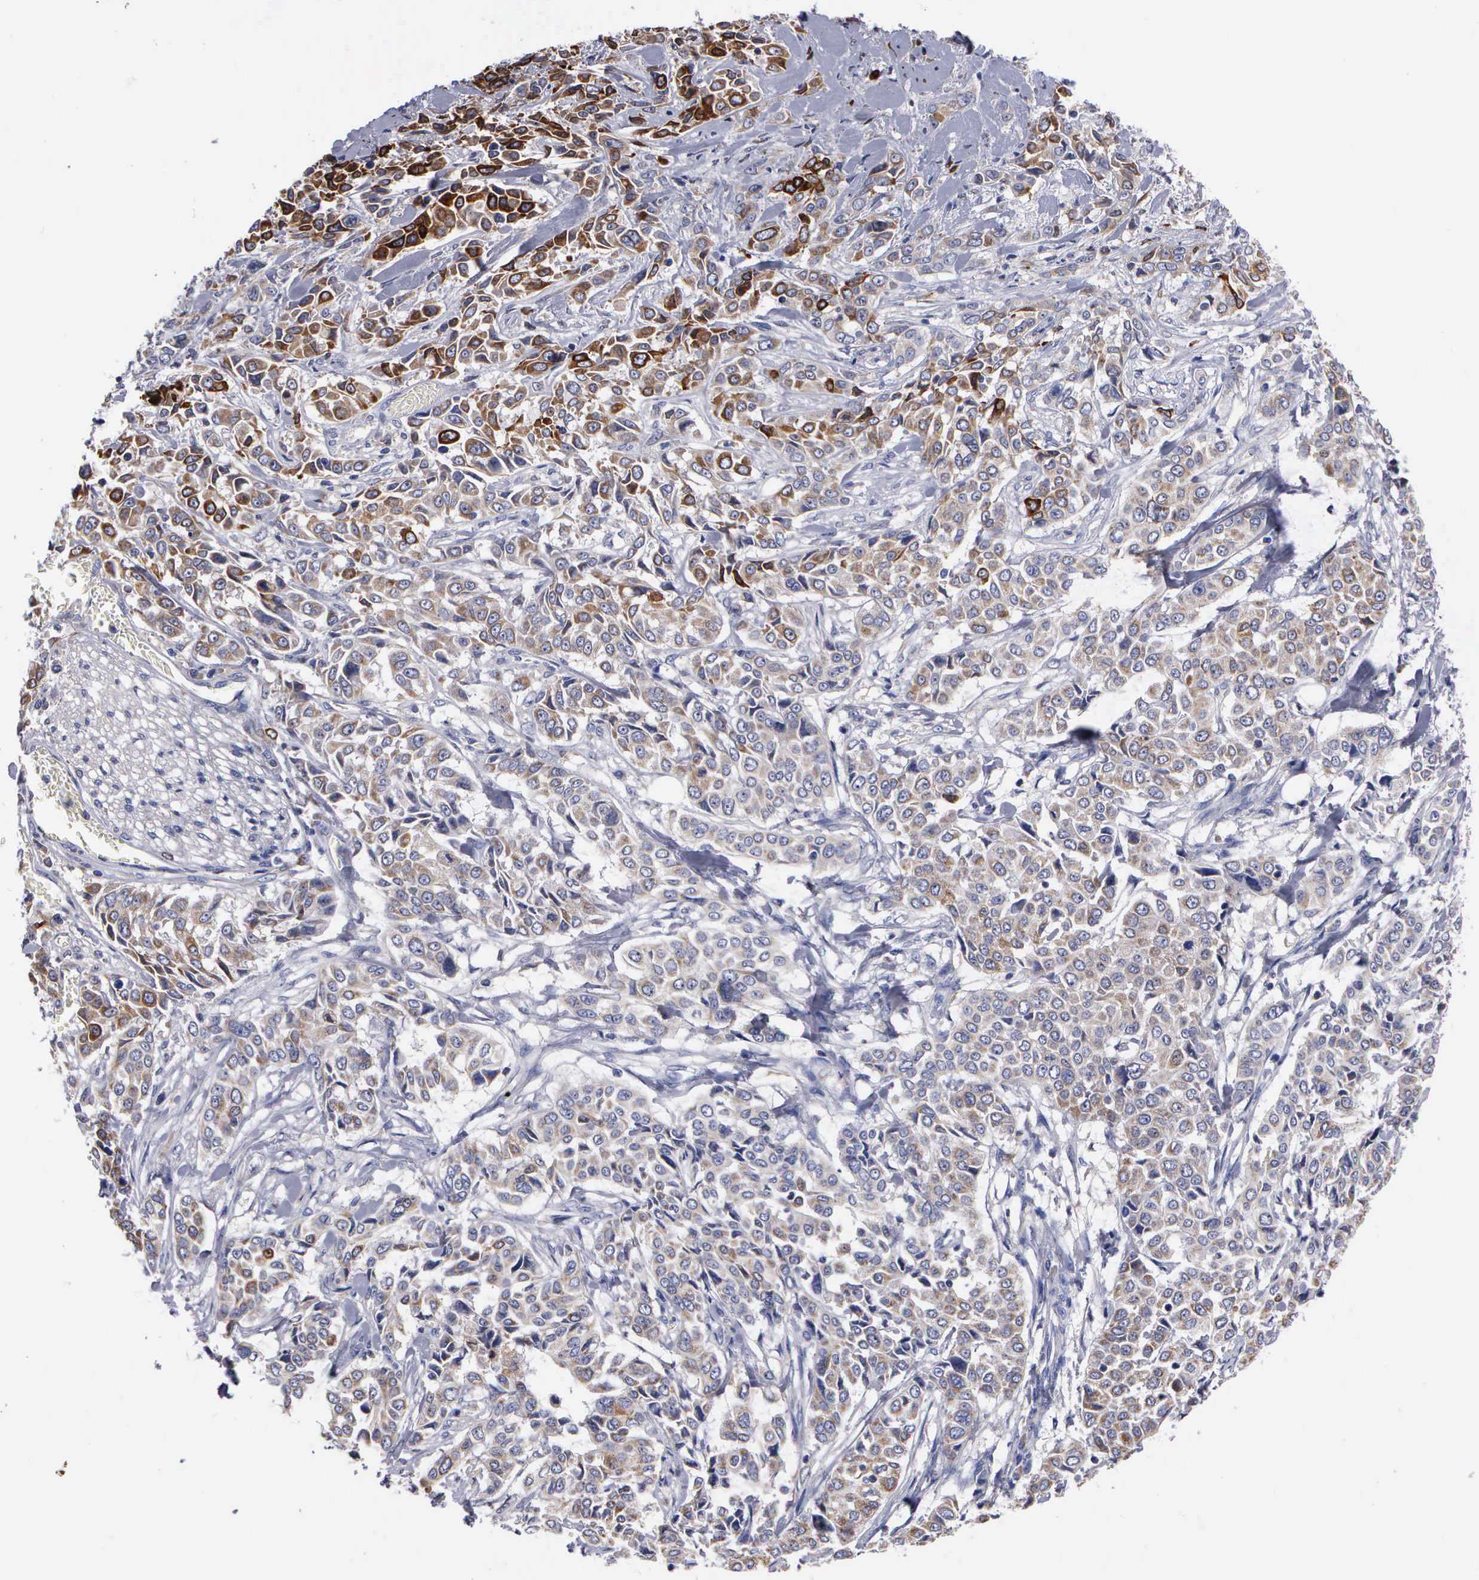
{"staining": {"intensity": "moderate", "quantity": "25%-75%", "location": "cytoplasmic/membranous"}, "tissue": "pancreatic cancer", "cell_type": "Tumor cells", "image_type": "cancer", "snomed": [{"axis": "morphology", "description": "Adenocarcinoma, NOS"}, {"axis": "topography", "description": "Pancreas"}], "caption": "This is an image of immunohistochemistry staining of pancreatic cancer, which shows moderate positivity in the cytoplasmic/membranous of tumor cells.", "gene": "PTGS2", "patient": {"sex": "female", "age": 52}}